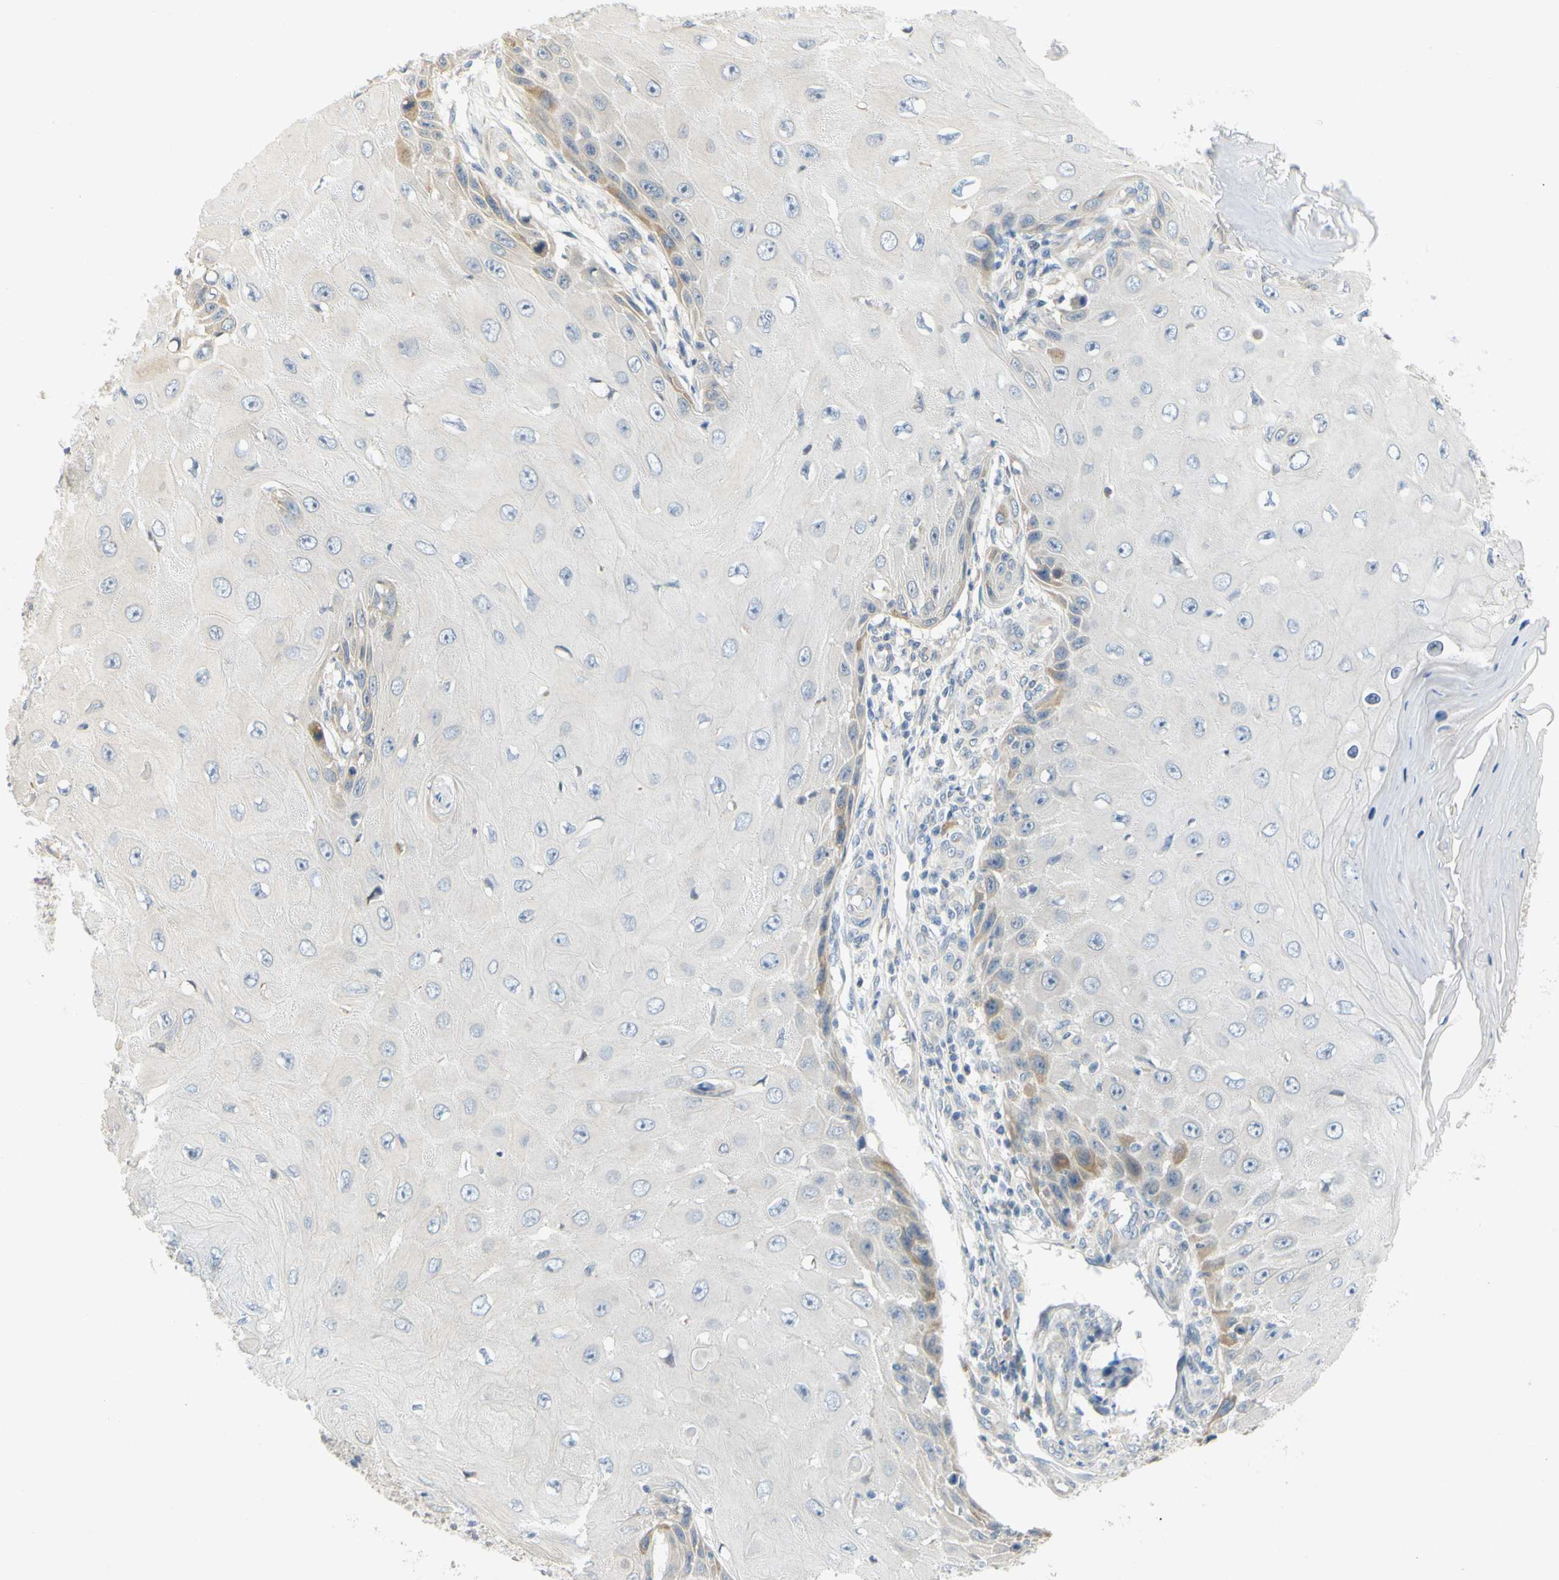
{"staining": {"intensity": "moderate", "quantity": "<25%", "location": "cytoplasmic/membranous"}, "tissue": "skin cancer", "cell_type": "Tumor cells", "image_type": "cancer", "snomed": [{"axis": "morphology", "description": "Squamous cell carcinoma, NOS"}, {"axis": "topography", "description": "Skin"}], "caption": "A histopathology image of squamous cell carcinoma (skin) stained for a protein shows moderate cytoplasmic/membranous brown staining in tumor cells.", "gene": "CCNB2", "patient": {"sex": "female", "age": 73}}